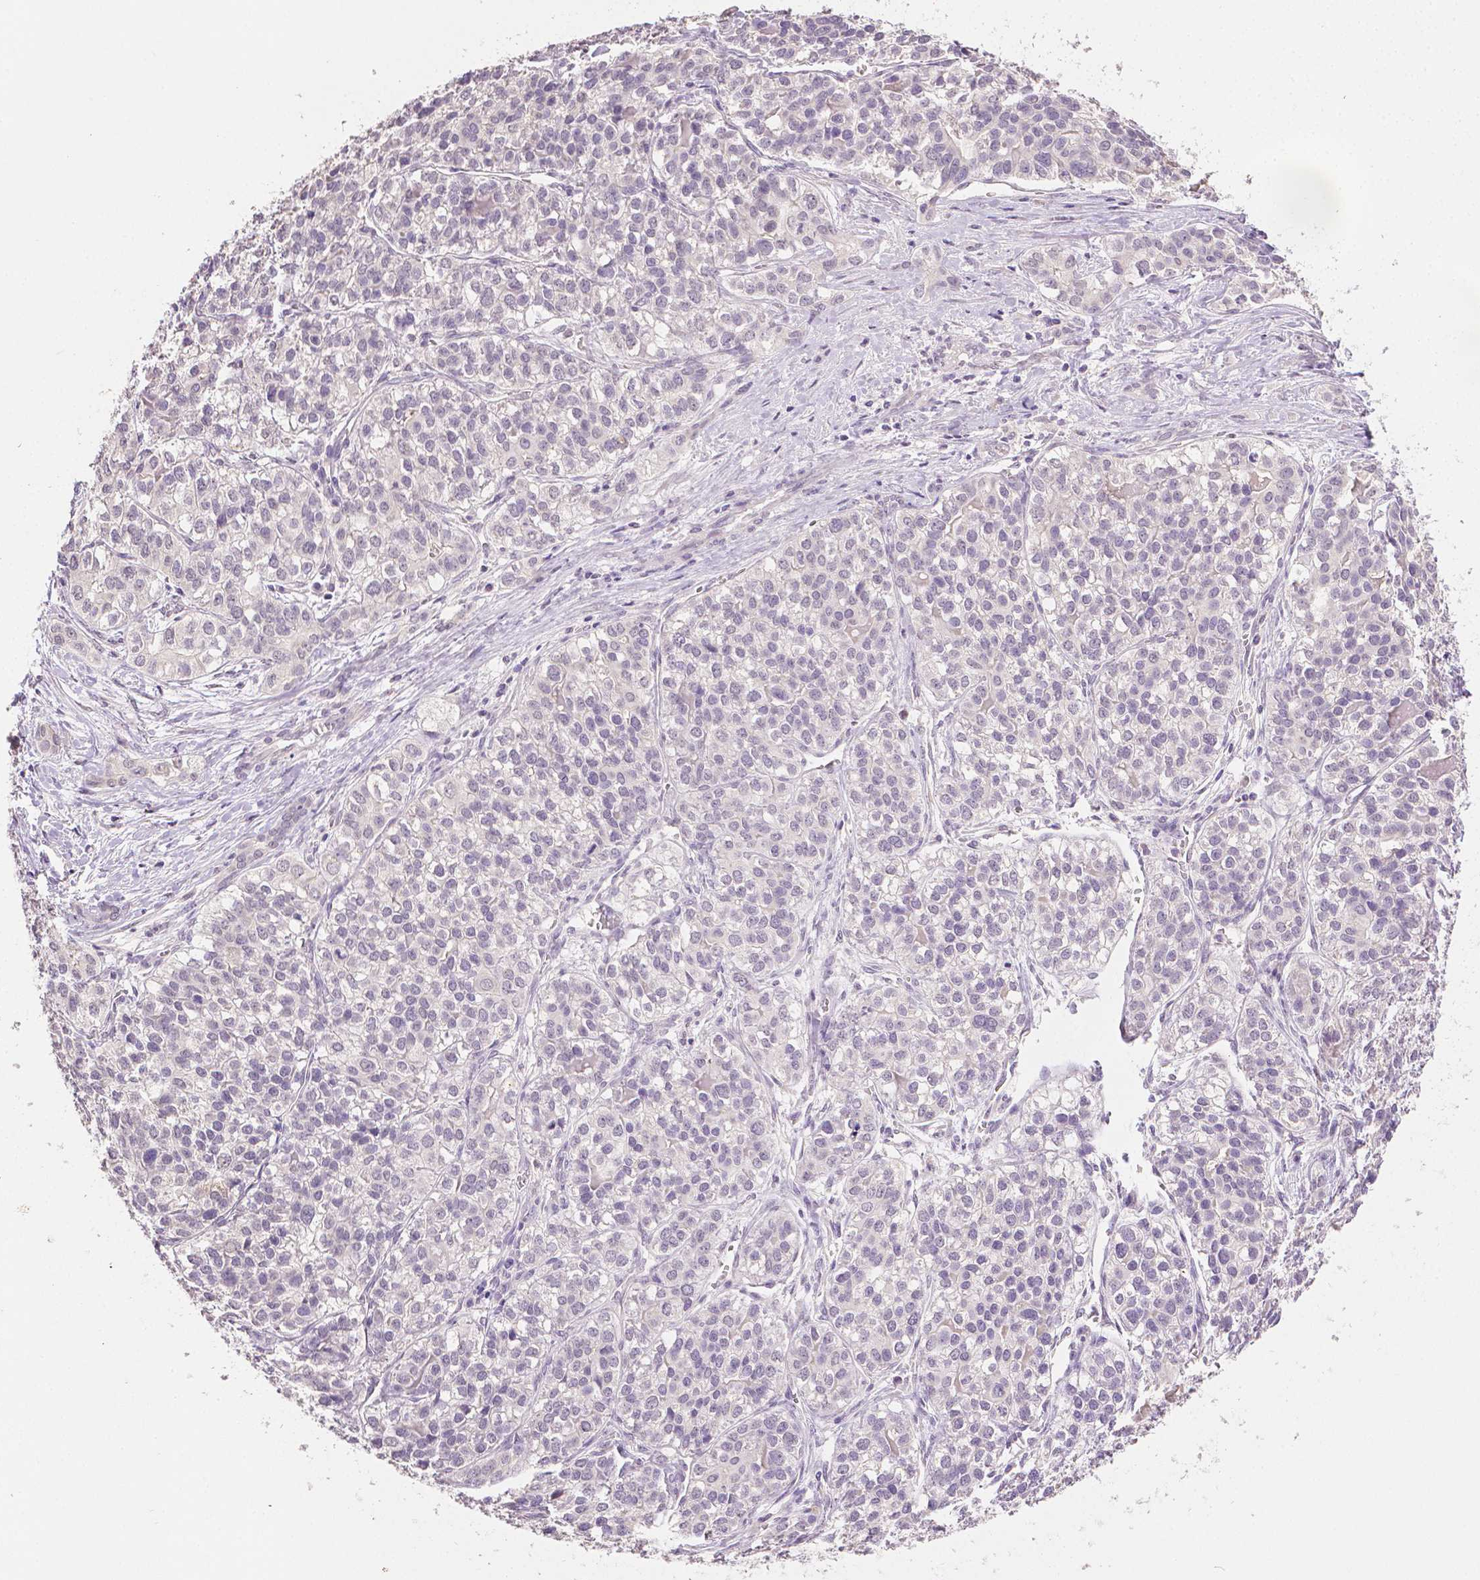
{"staining": {"intensity": "negative", "quantity": "none", "location": "none"}, "tissue": "liver cancer", "cell_type": "Tumor cells", "image_type": "cancer", "snomed": [{"axis": "morphology", "description": "Cholangiocarcinoma"}, {"axis": "topography", "description": "Liver"}], "caption": "Tumor cells show no significant positivity in cholangiocarcinoma (liver).", "gene": "TGM1", "patient": {"sex": "male", "age": 56}}